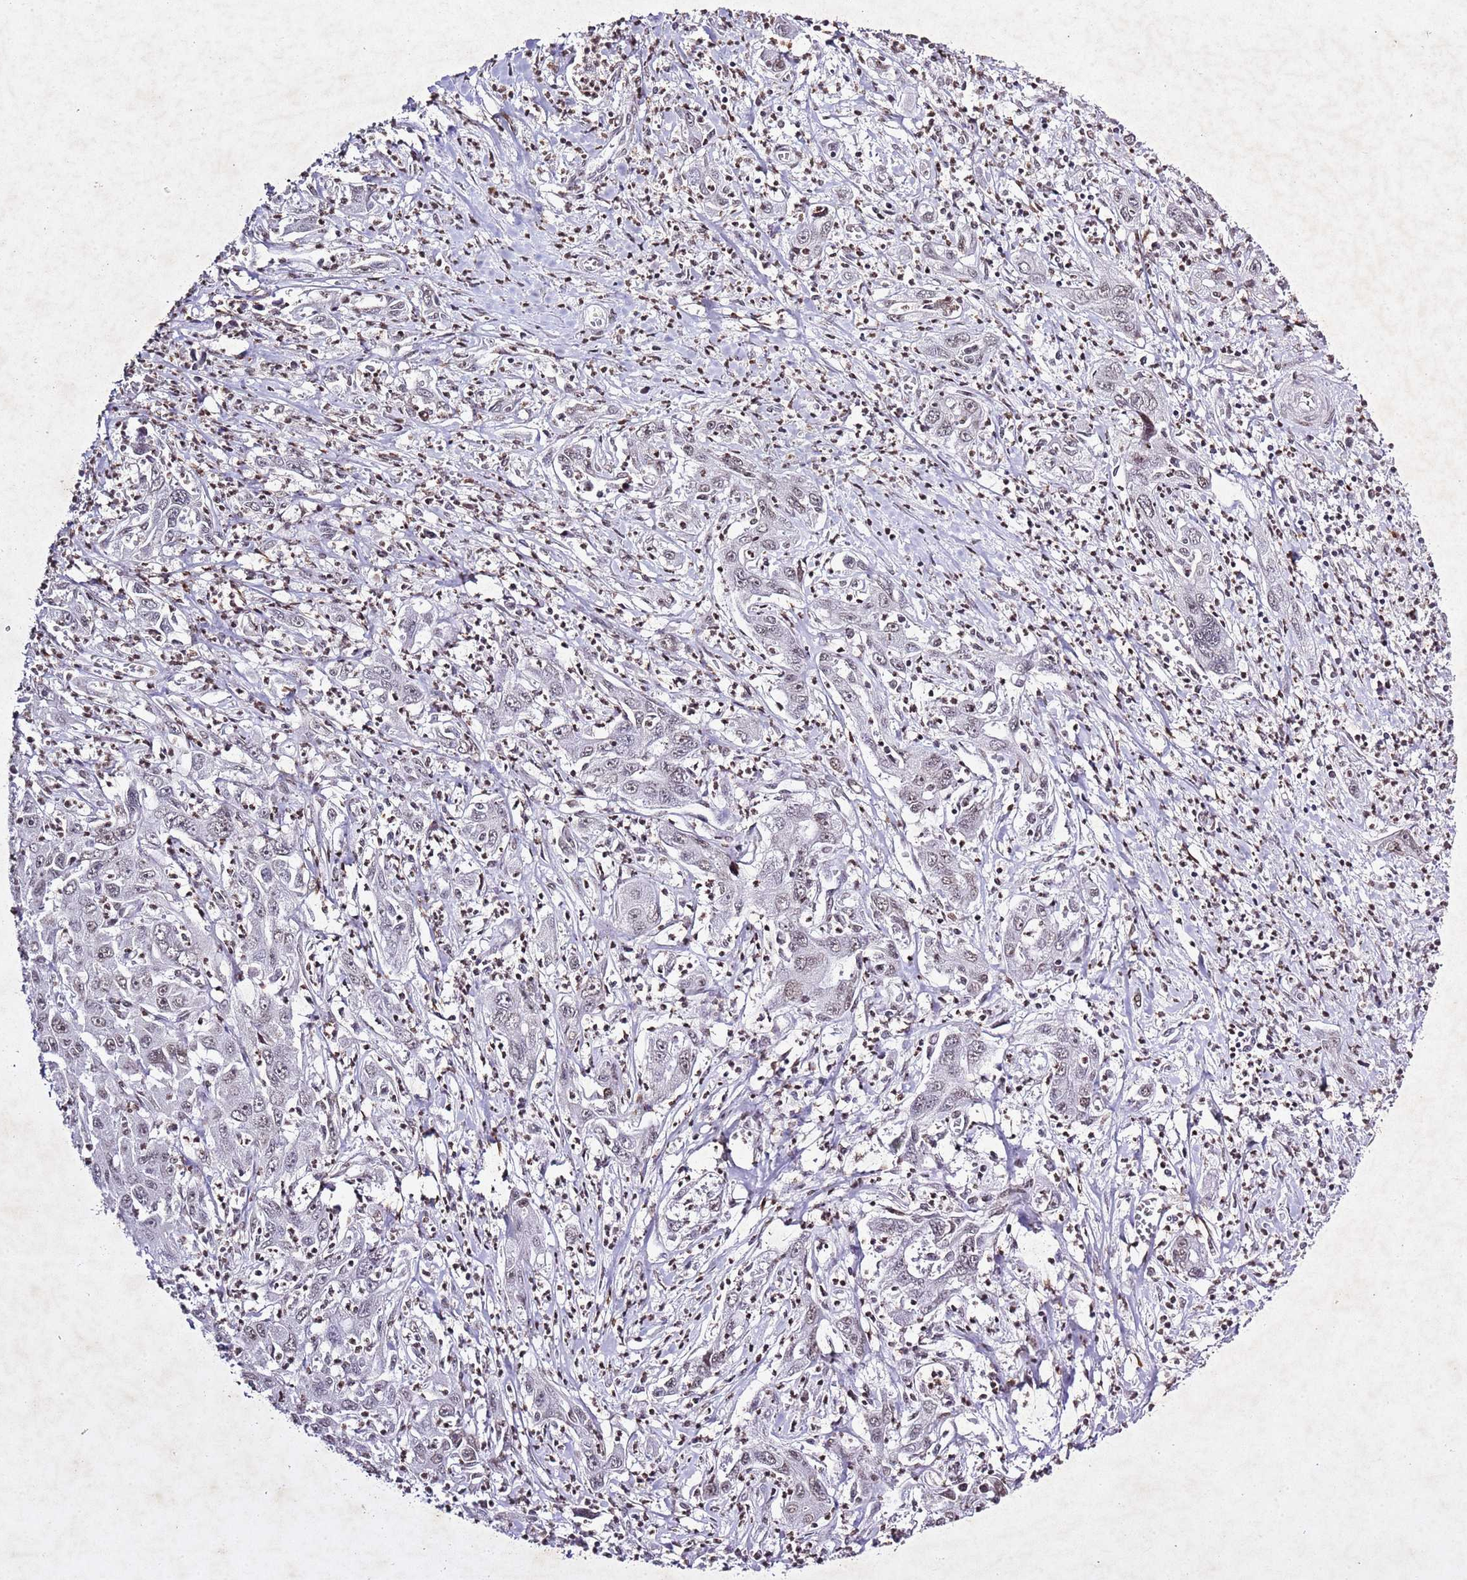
{"staining": {"intensity": "weak", "quantity": "<25%", "location": "nuclear"}, "tissue": "liver cancer", "cell_type": "Tumor cells", "image_type": "cancer", "snomed": [{"axis": "morphology", "description": "Carcinoma, Hepatocellular, NOS"}, {"axis": "topography", "description": "Liver"}], "caption": "Tumor cells are negative for protein expression in human liver cancer (hepatocellular carcinoma).", "gene": "BMAL1", "patient": {"sex": "male", "age": 63}}